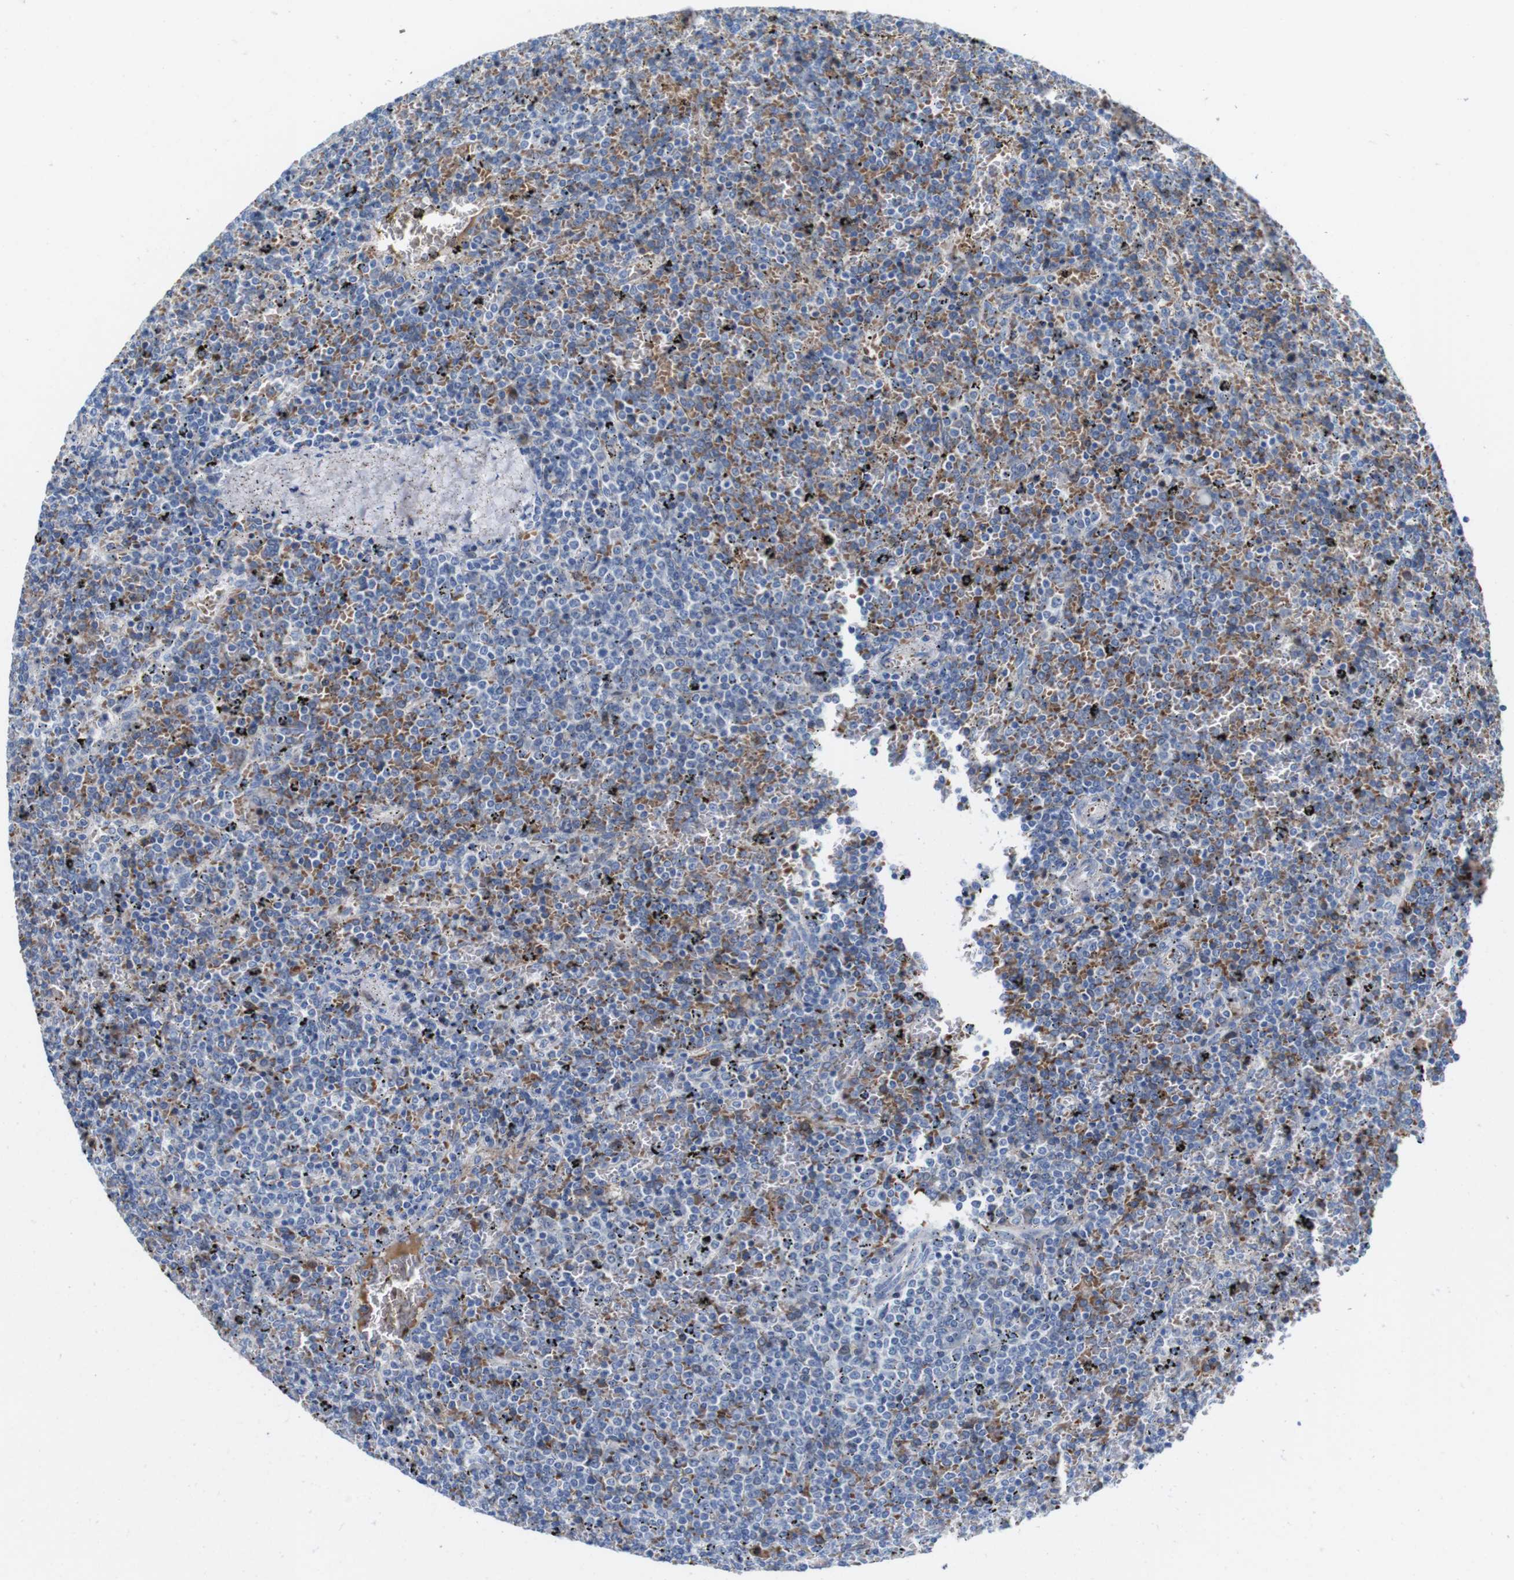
{"staining": {"intensity": "negative", "quantity": "none", "location": "none"}, "tissue": "lymphoma", "cell_type": "Tumor cells", "image_type": "cancer", "snomed": [{"axis": "morphology", "description": "Malignant lymphoma, non-Hodgkin's type, Low grade"}, {"axis": "topography", "description": "Spleen"}], "caption": "The micrograph reveals no staining of tumor cells in malignant lymphoma, non-Hodgkin's type (low-grade).", "gene": "IGSF8", "patient": {"sex": "female", "age": 77}}